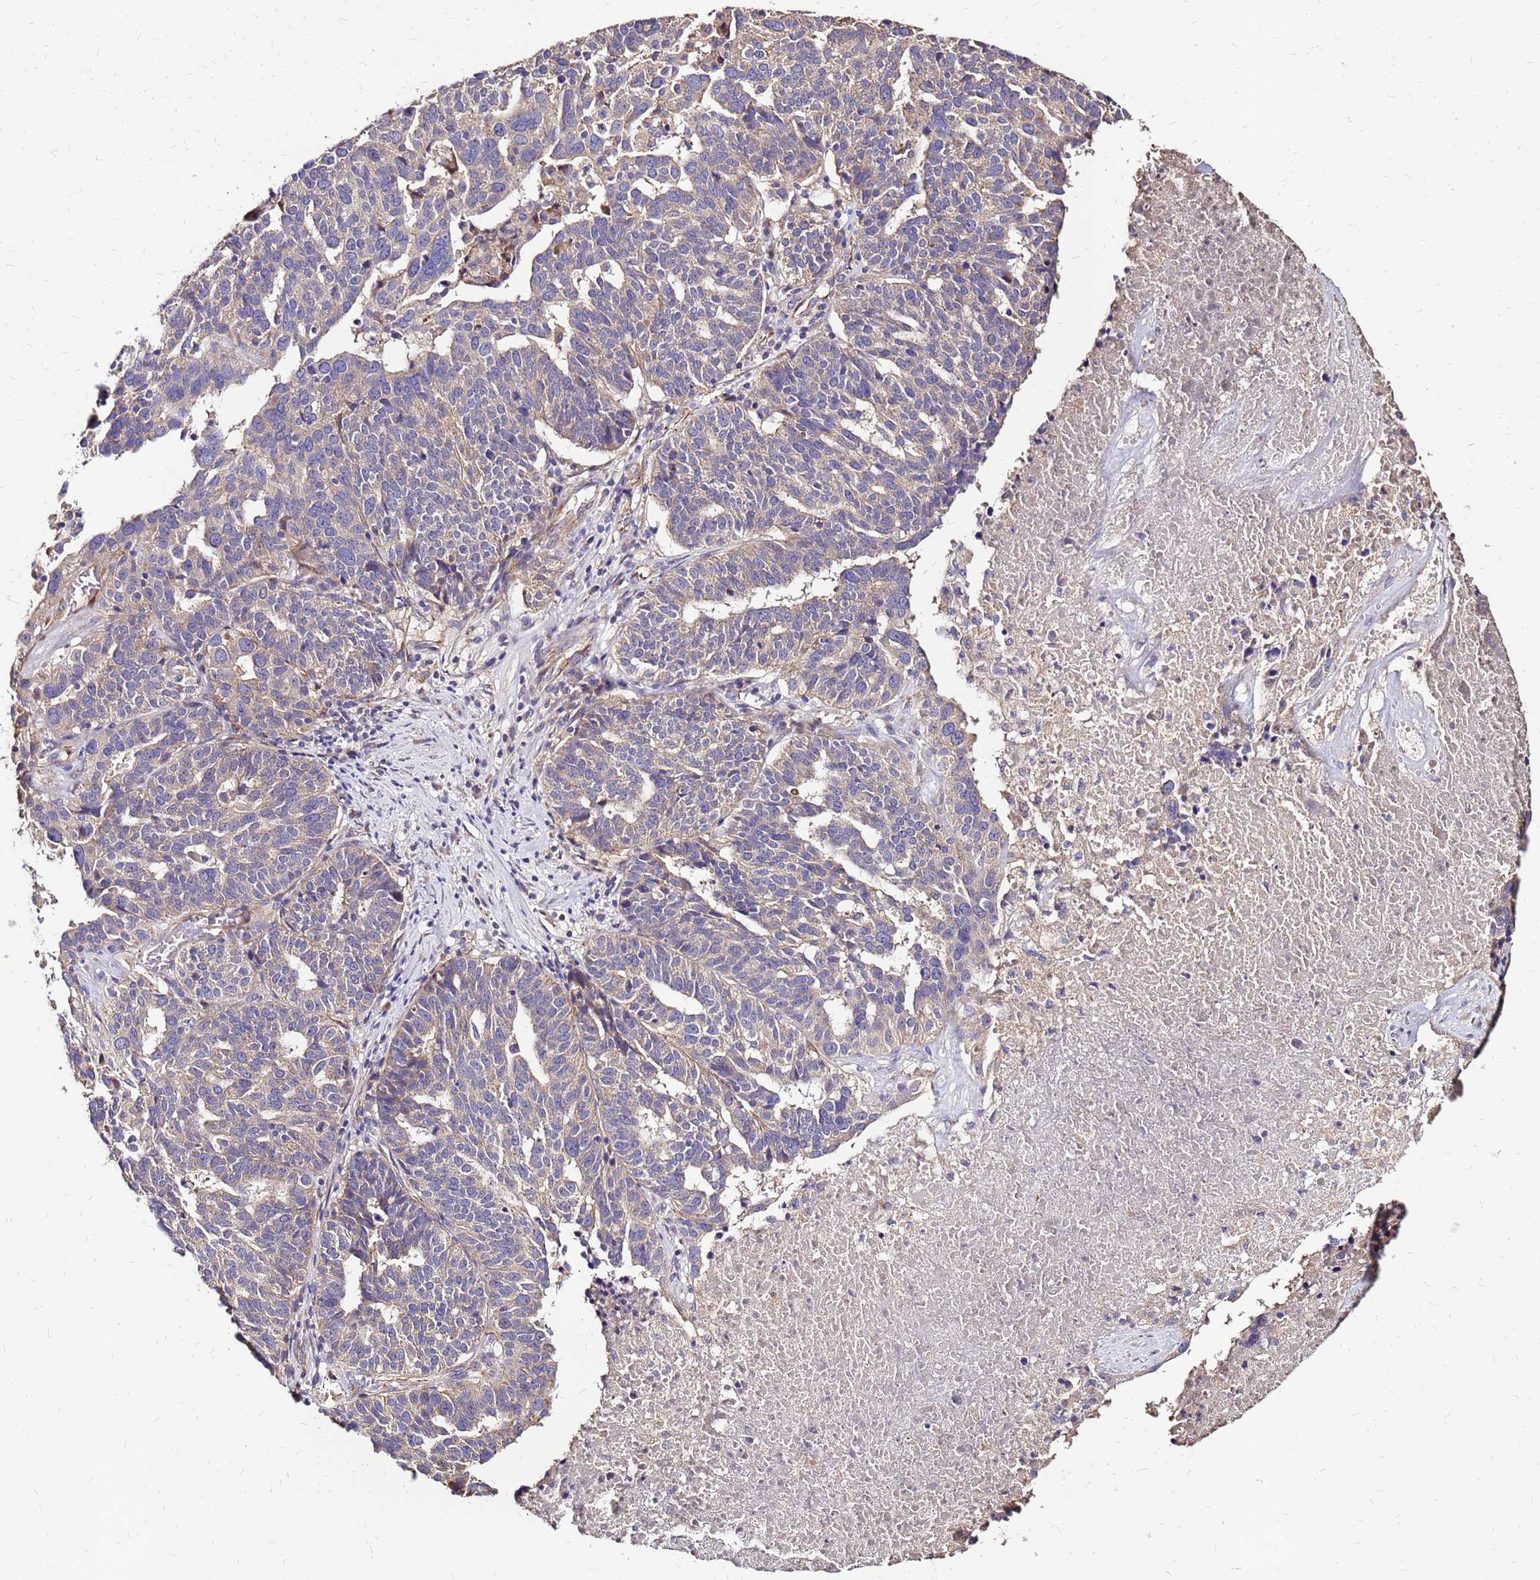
{"staining": {"intensity": "weak", "quantity": "<25%", "location": "cytoplasmic/membranous"}, "tissue": "ovarian cancer", "cell_type": "Tumor cells", "image_type": "cancer", "snomed": [{"axis": "morphology", "description": "Cystadenocarcinoma, serous, NOS"}, {"axis": "topography", "description": "Ovary"}], "caption": "Protein analysis of ovarian cancer (serous cystadenocarcinoma) reveals no significant expression in tumor cells. (DAB (3,3'-diaminobenzidine) immunohistochemistry (IHC) with hematoxylin counter stain).", "gene": "ARHGEF5", "patient": {"sex": "female", "age": 59}}